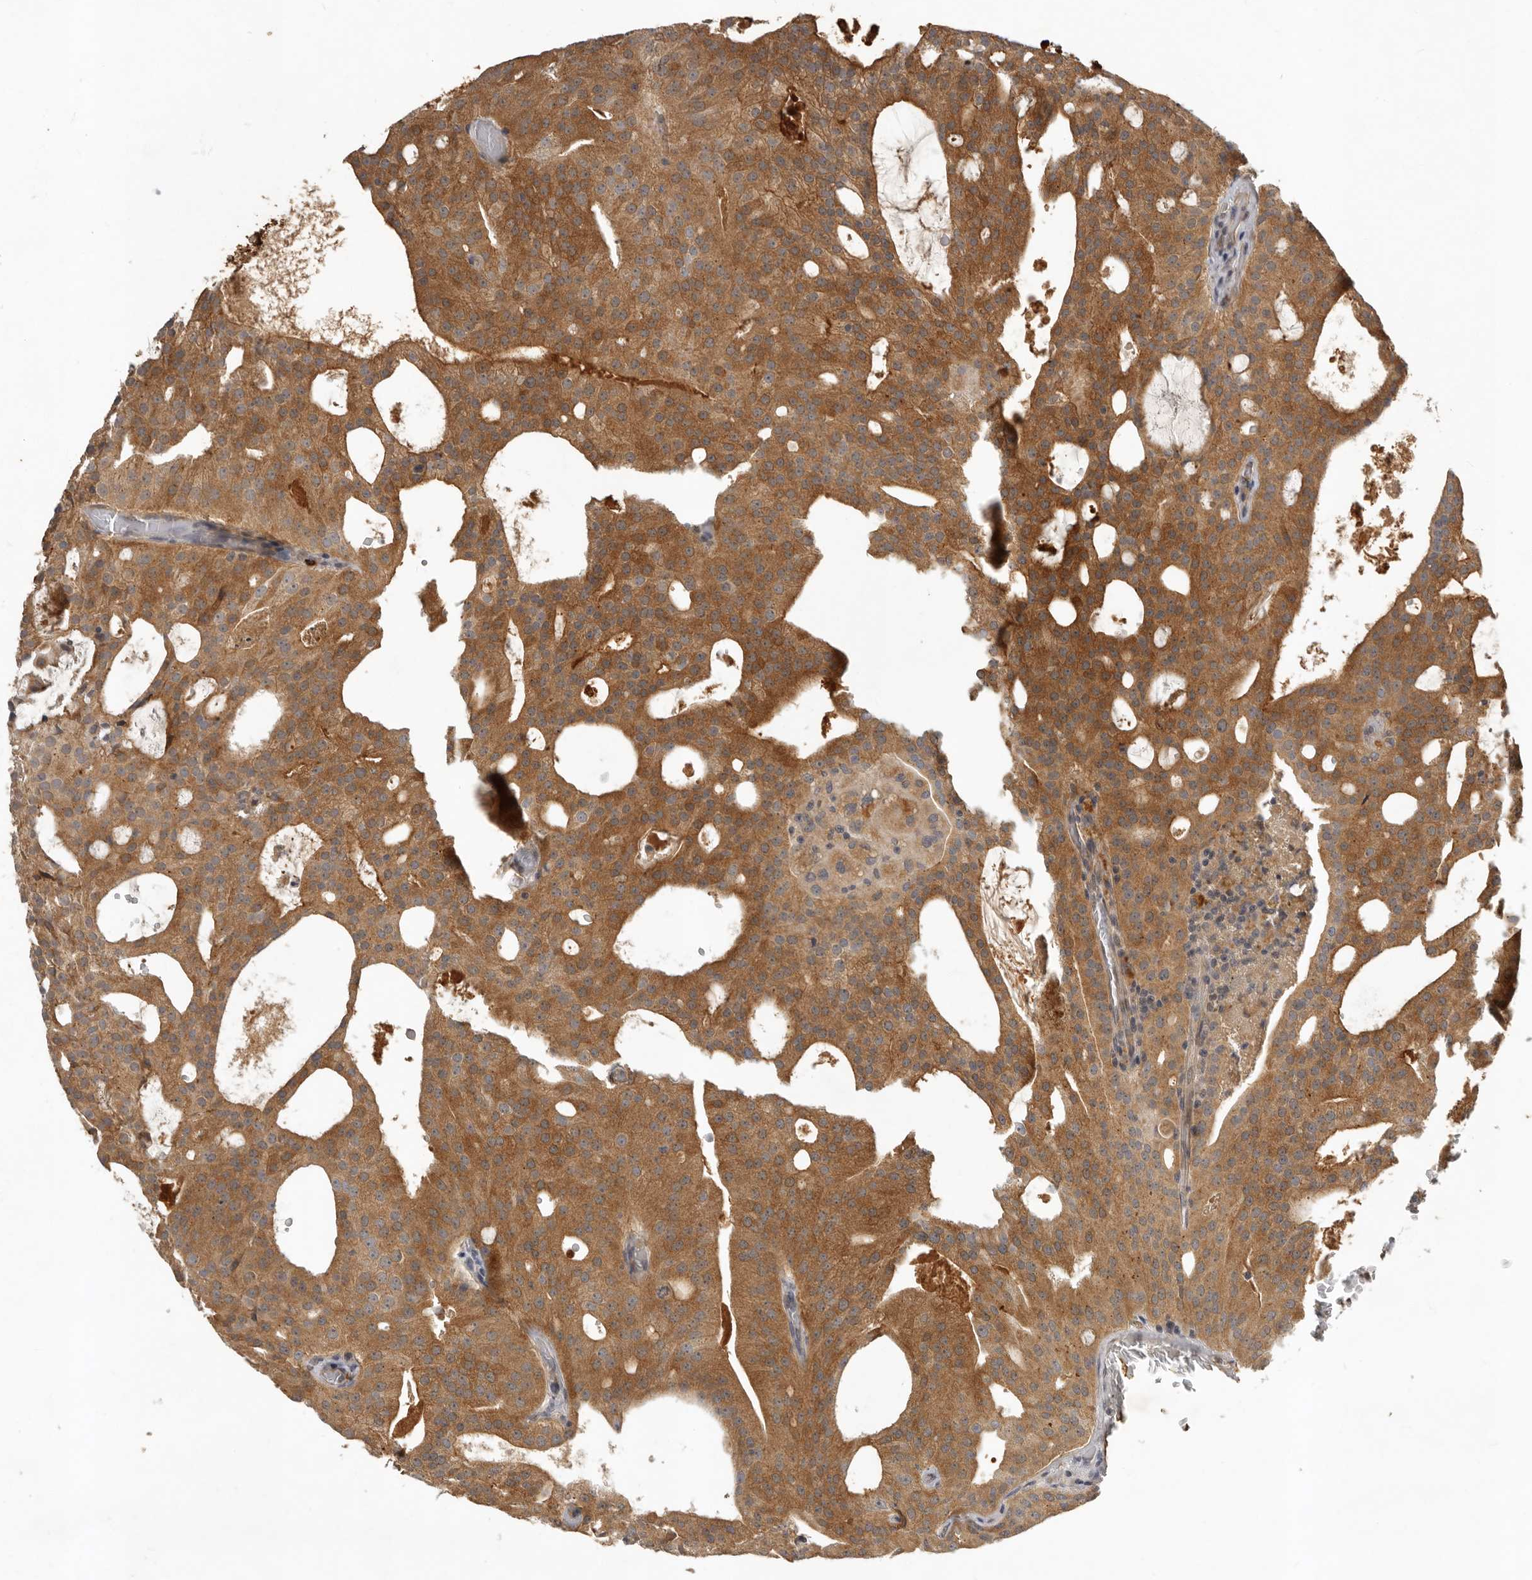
{"staining": {"intensity": "moderate", "quantity": ">75%", "location": "cytoplasmic/membranous"}, "tissue": "prostate cancer", "cell_type": "Tumor cells", "image_type": "cancer", "snomed": [{"axis": "morphology", "description": "Adenocarcinoma, Medium grade"}, {"axis": "topography", "description": "Prostate"}], "caption": "This is an image of immunohistochemistry (IHC) staining of medium-grade adenocarcinoma (prostate), which shows moderate positivity in the cytoplasmic/membranous of tumor cells.", "gene": "RNF157", "patient": {"sex": "male", "age": 88}}